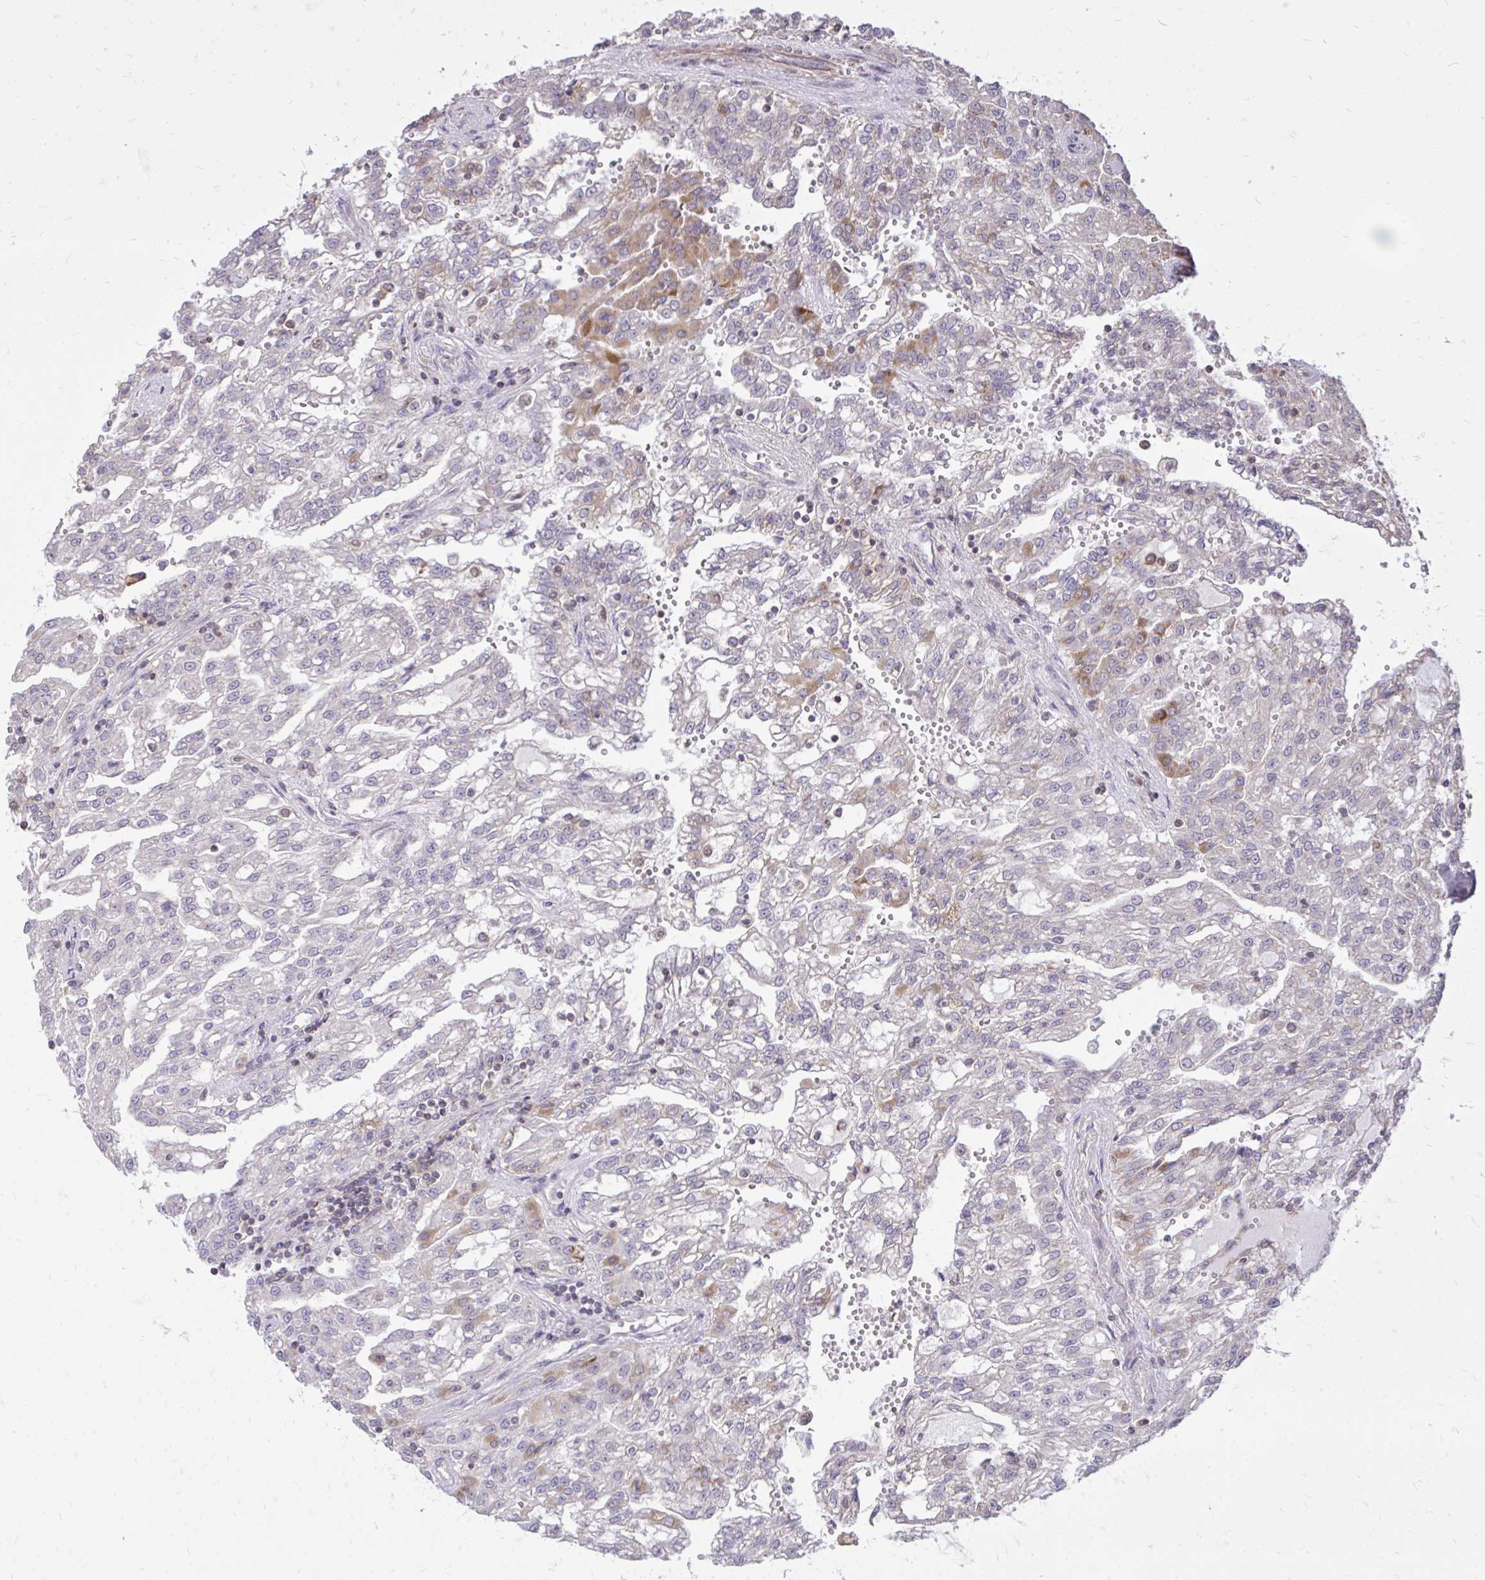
{"staining": {"intensity": "moderate", "quantity": "<25%", "location": "cytoplasmic/membranous"}, "tissue": "renal cancer", "cell_type": "Tumor cells", "image_type": "cancer", "snomed": [{"axis": "morphology", "description": "Adenocarcinoma, NOS"}, {"axis": "topography", "description": "Kidney"}], "caption": "Immunohistochemistry image of human renal cancer stained for a protein (brown), which reveals low levels of moderate cytoplasmic/membranous positivity in approximately <25% of tumor cells.", "gene": "SLC7A5", "patient": {"sex": "male", "age": 63}}